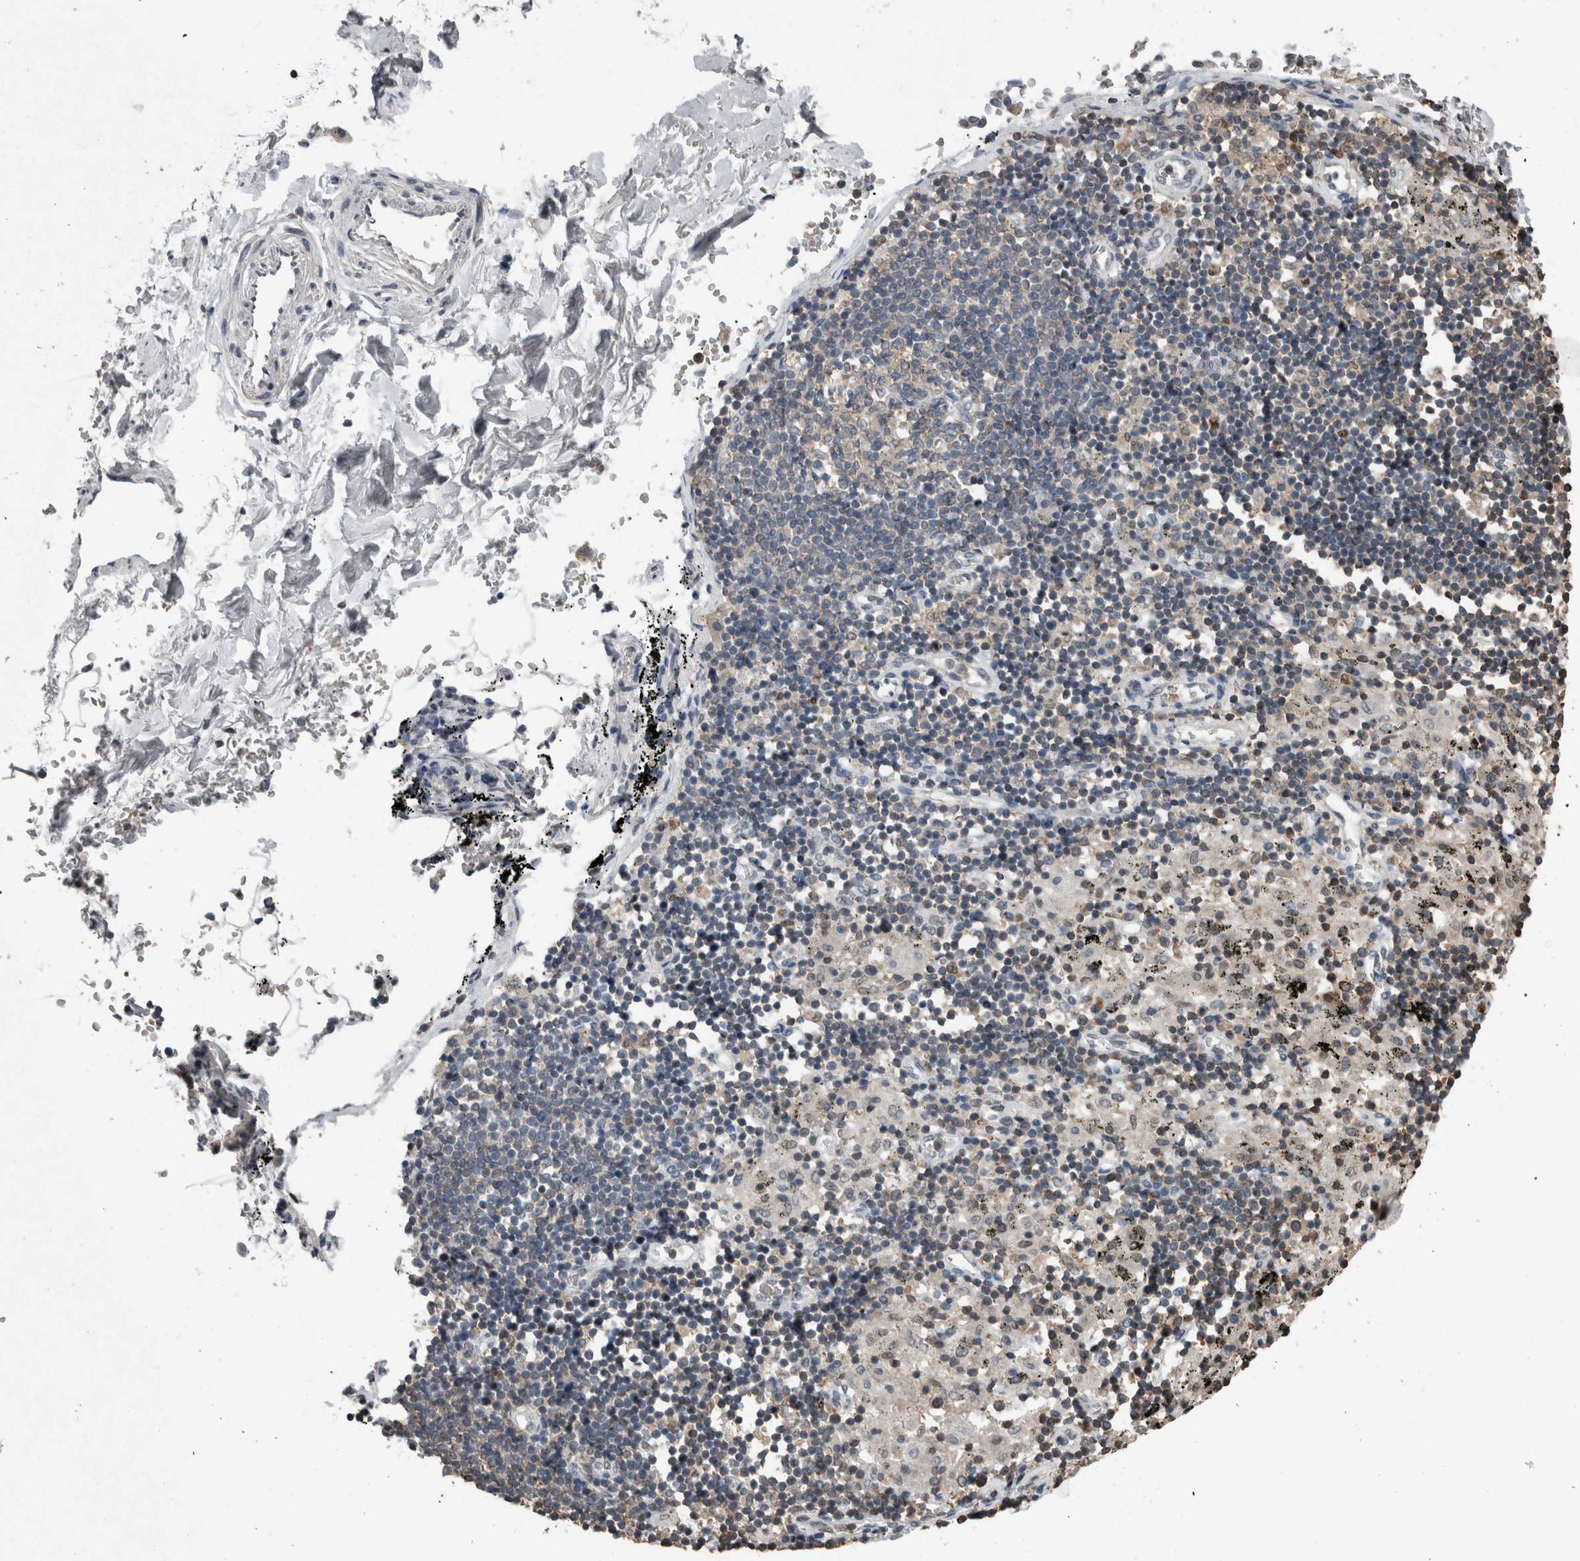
{"staining": {"intensity": "negative", "quantity": "none", "location": "none"}, "tissue": "adipose tissue", "cell_type": "Adipocytes", "image_type": "normal", "snomed": [{"axis": "morphology", "description": "Normal tissue, NOS"}, {"axis": "topography", "description": "Cartilage tissue"}, {"axis": "topography", "description": "Lung"}], "caption": "Photomicrograph shows no significant protein expression in adipocytes of unremarkable adipose tissue.", "gene": "MAFF", "patient": {"sex": "female", "age": 77}}